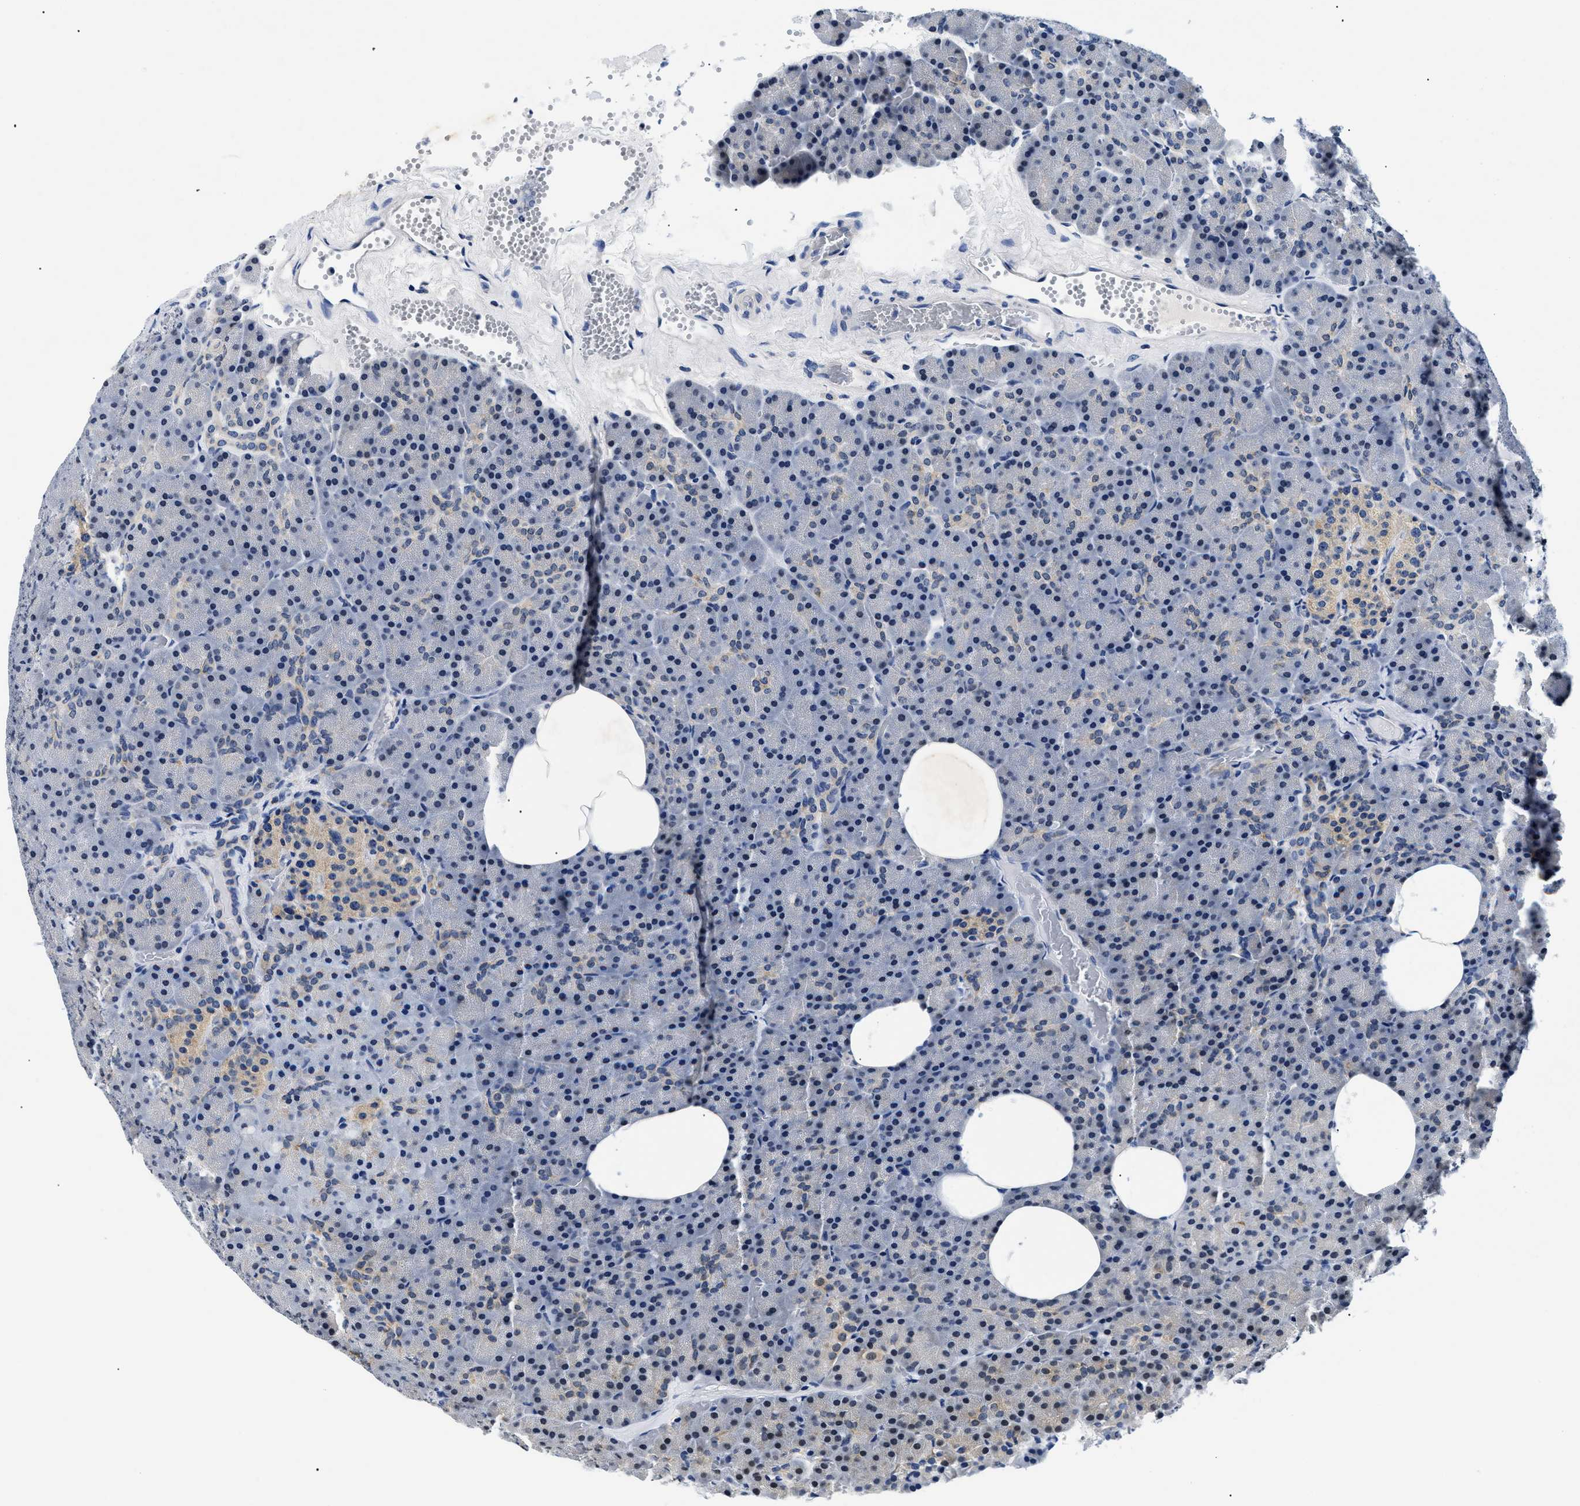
{"staining": {"intensity": "negative", "quantity": "none", "location": "none"}, "tissue": "pancreas", "cell_type": "Exocrine glandular cells", "image_type": "normal", "snomed": [{"axis": "morphology", "description": "Normal tissue, NOS"}, {"axis": "topography", "description": "Pancreas"}], "caption": "DAB immunohistochemical staining of benign pancreas shows no significant expression in exocrine glandular cells. The staining is performed using DAB (3,3'-diaminobenzidine) brown chromogen with nuclei counter-stained in using hematoxylin.", "gene": "MEA1", "patient": {"sex": "female", "age": 35}}